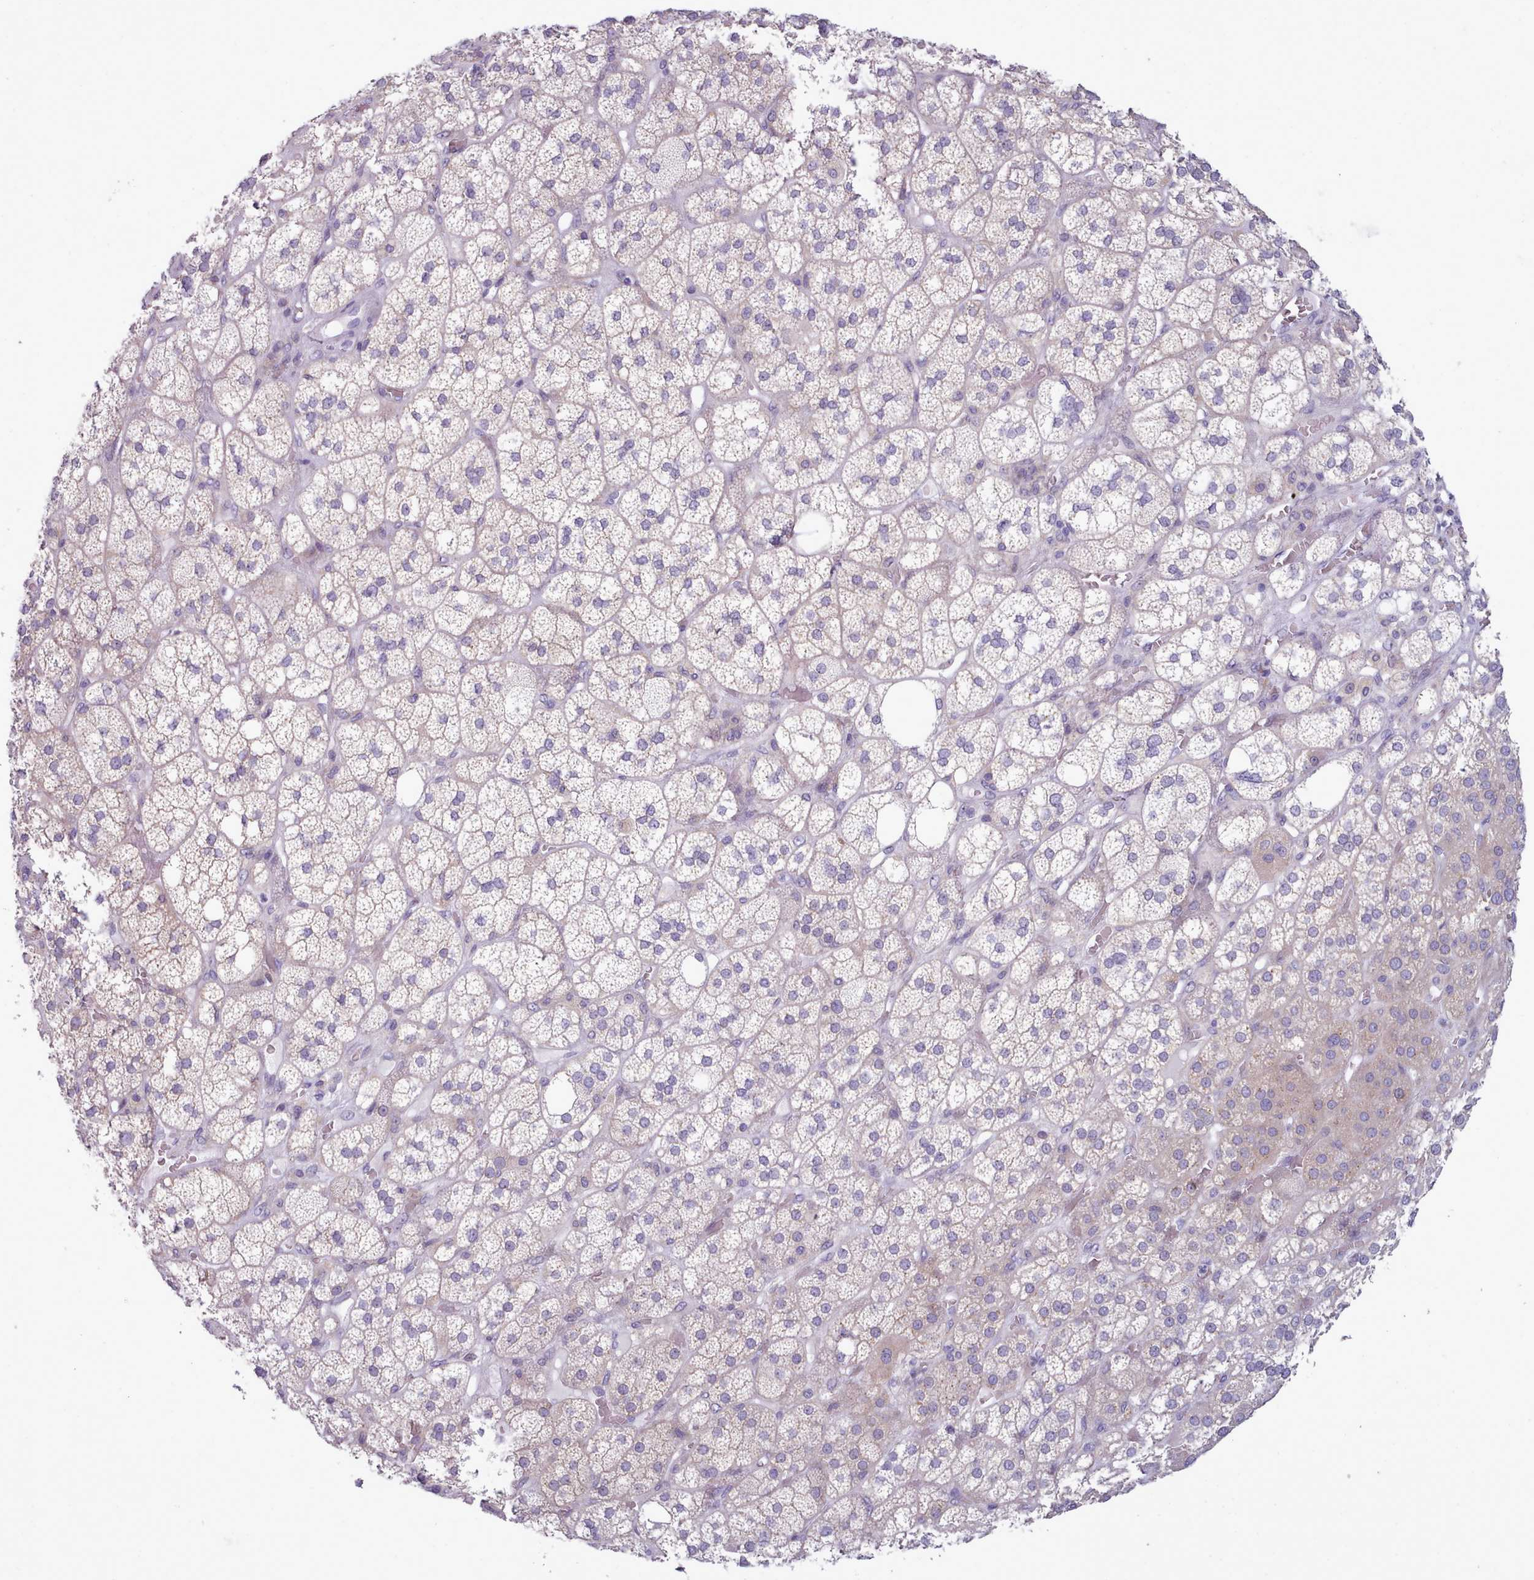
{"staining": {"intensity": "negative", "quantity": "none", "location": "none"}, "tissue": "adrenal gland", "cell_type": "Glandular cells", "image_type": "normal", "snomed": [{"axis": "morphology", "description": "Normal tissue, NOS"}, {"axis": "topography", "description": "Adrenal gland"}], "caption": "This is an immunohistochemistry histopathology image of benign adrenal gland. There is no positivity in glandular cells.", "gene": "MYRFL", "patient": {"sex": "male", "age": 61}}